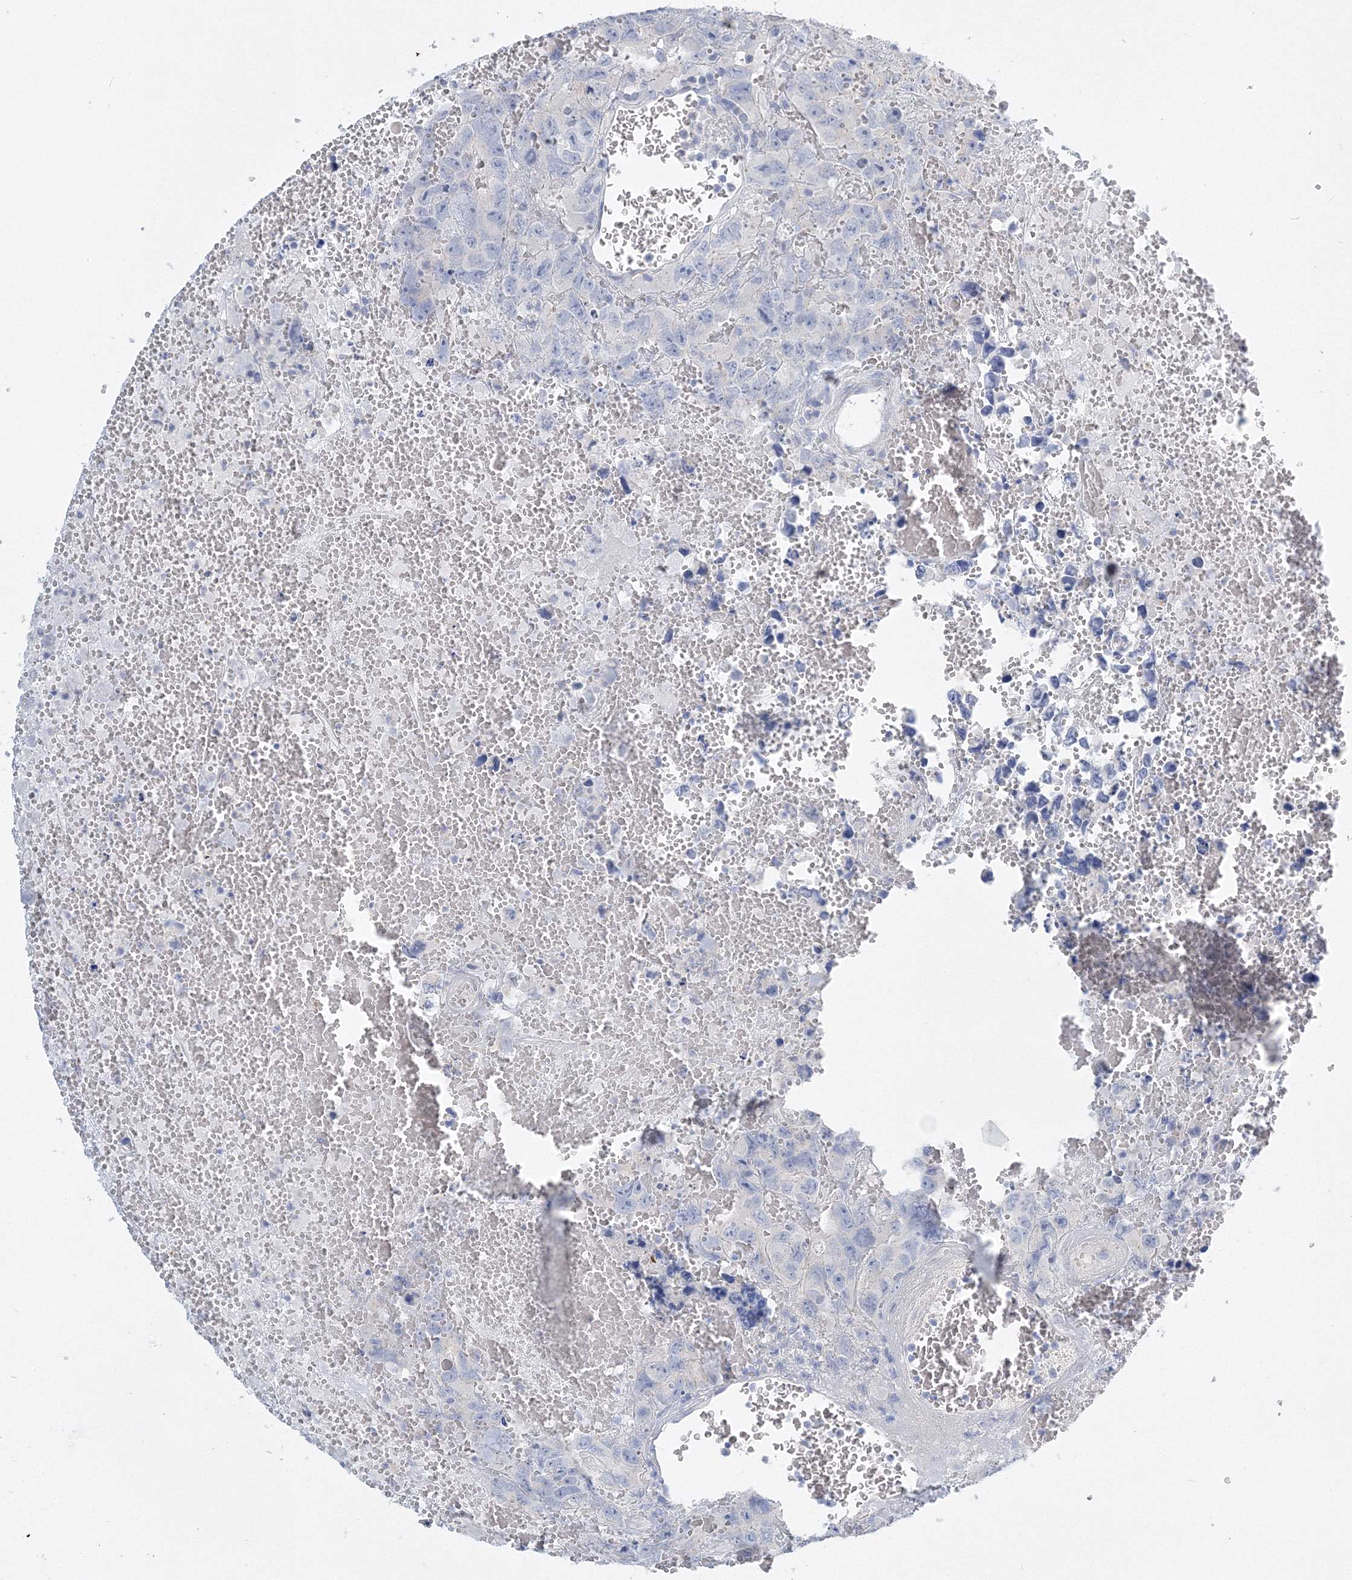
{"staining": {"intensity": "negative", "quantity": "none", "location": "none"}, "tissue": "testis cancer", "cell_type": "Tumor cells", "image_type": "cancer", "snomed": [{"axis": "morphology", "description": "Carcinoma, Embryonal, NOS"}, {"axis": "topography", "description": "Testis"}], "caption": "Histopathology image shows no protein expression in tumor cells of testis cancer (embryonal carcinoma) tissue. (Stains: DAB IHC with hematoxylin counter stain, Microscopy: brightfield microscopy at high magnification).", "gene": "AASDH", "patient": {"sex": "male", "age": 45}}